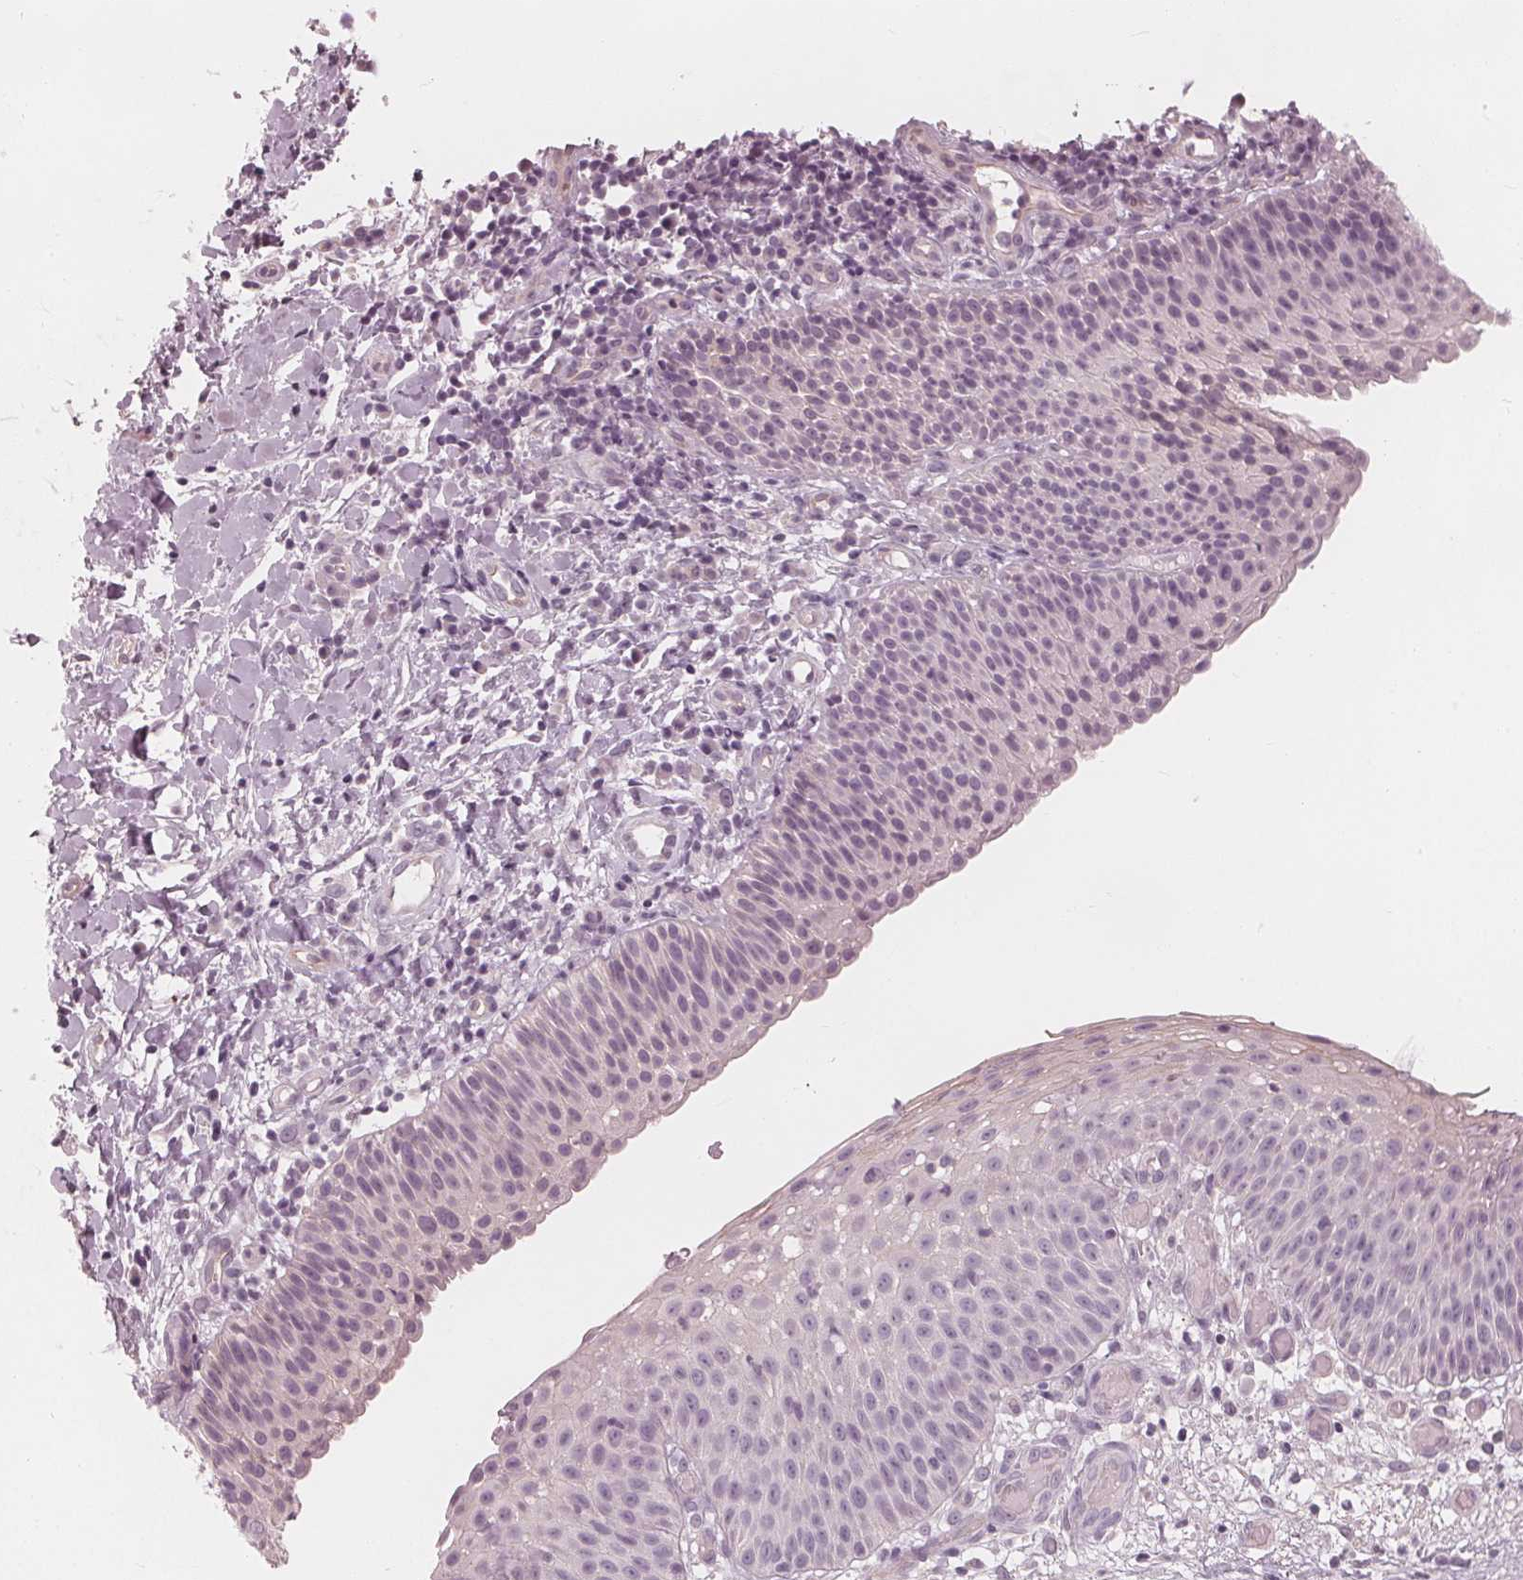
{"staining": {"intensity": "negative", "quantity": "none", "location": "none"}, "tissue": "nasopharynx", "cell_type": "Respiratory epithelial cells", "image_type": "normal", "snomed": [{"axis": "morphology", "description": "Normal tissue, NOS"}, {"axis": "morphology", "description": "Inflammation, NOS"}, {"axis": "topography", "description": "Nasopharynx"}], "caption": "IHC image of normal nasopharynx stained for a protein (brown), which shows no expression in respiratory epithelial cells.", "gene": "SAT2", "patient": {"sex": "male", "age": 54}}